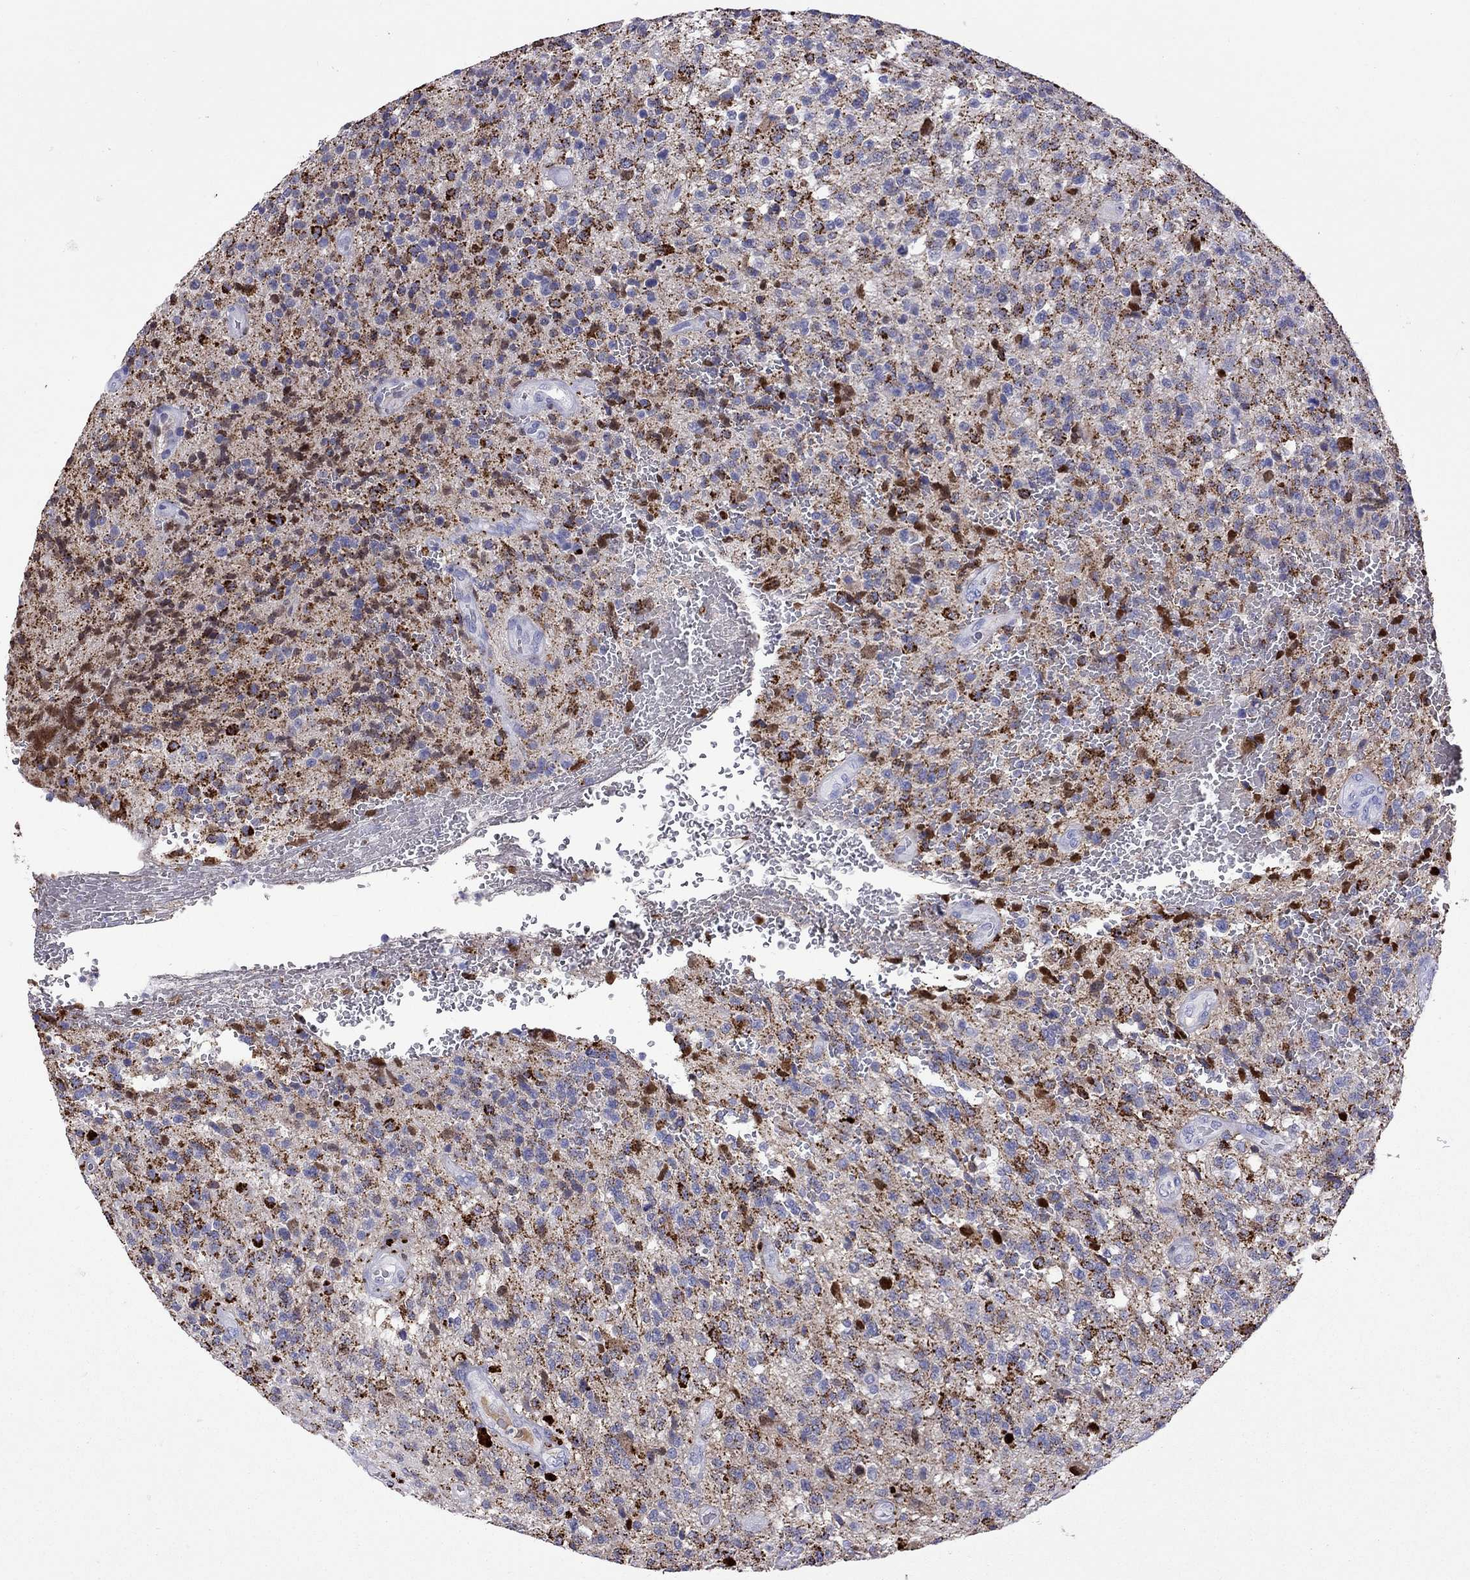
{"staining": {"intensity": "strong", "quantity": "<25%", "location": "cytoplasmic/membranous,nuclear"}, "tissue": "glioma", "cell_type": "Tumor cells", "image_type": "cancer", "snomed": [{"axis": "morphology", "description": "Glioma, malignant, High grade"}, {"axis": "topography", "description": "Brain"}], "caption": "A histopathology image showing strong cytoplasmic/membranous and nuclear expression in approximately <25% of tumor cells in glioma, as visualized by brown immunohistochemical staining.", "gene": "SERPINA3", "patient": {"sex": "male", "age": 56}}